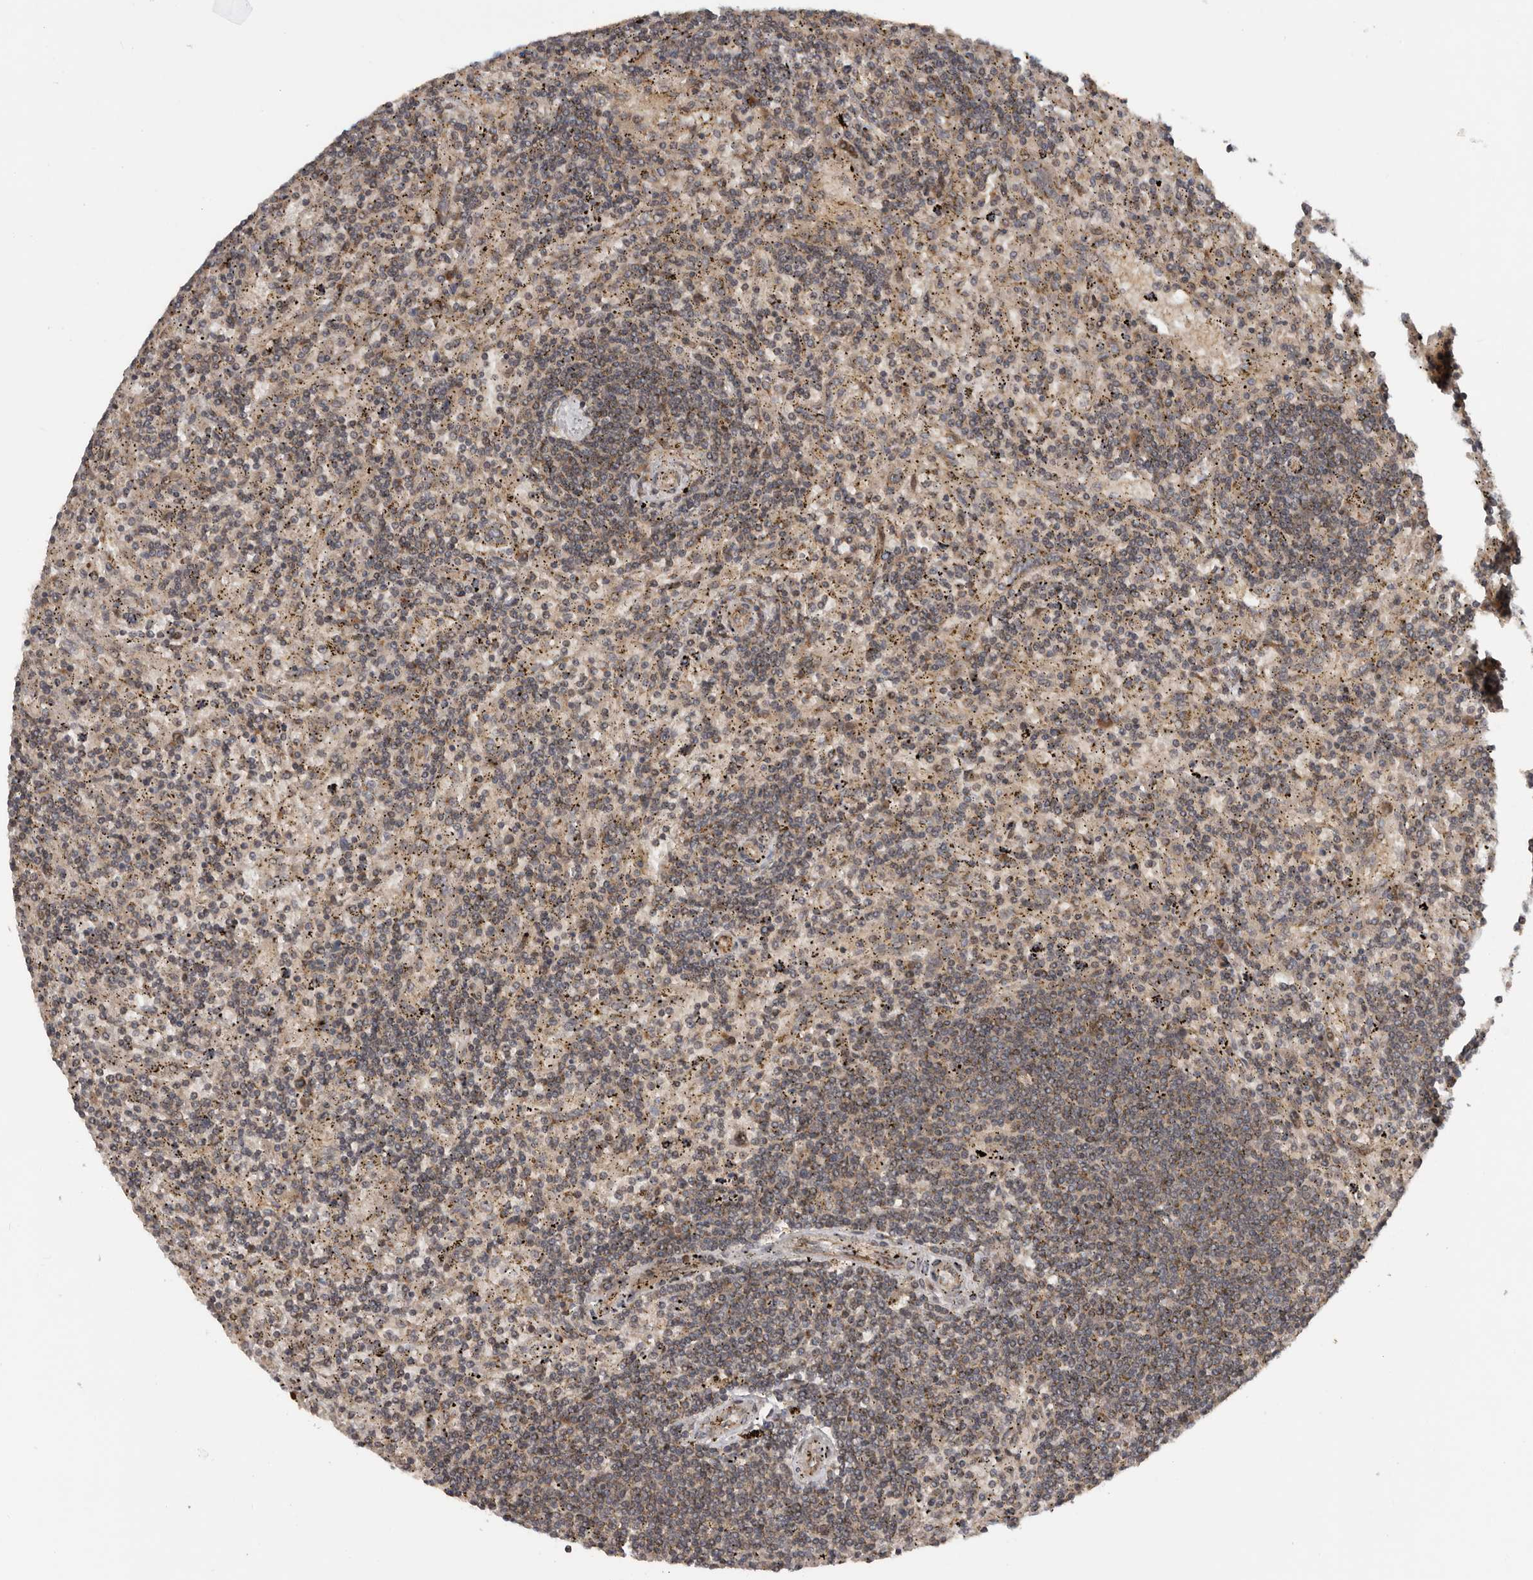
{"staining": {"intensity": "weak", "quantity": "<25%", "location": "cytoplasmic/membranous"}, "tissue": "lymphoma", "cell_type": "Tumor cells", "image_type": "cancer", "snomed": [{"axis": "morphology", "description": "Malignant lymphoma, non-Hodgkin's type, Low grade"}, {"axis": "topography", "description": "Spleen"}], "caption": "Lymphoma was stained to show a protein in brown. There is no significant staining in tumor cells.", "gene": "CCDC190", "patient": {"sex": "male", "age": 76}}